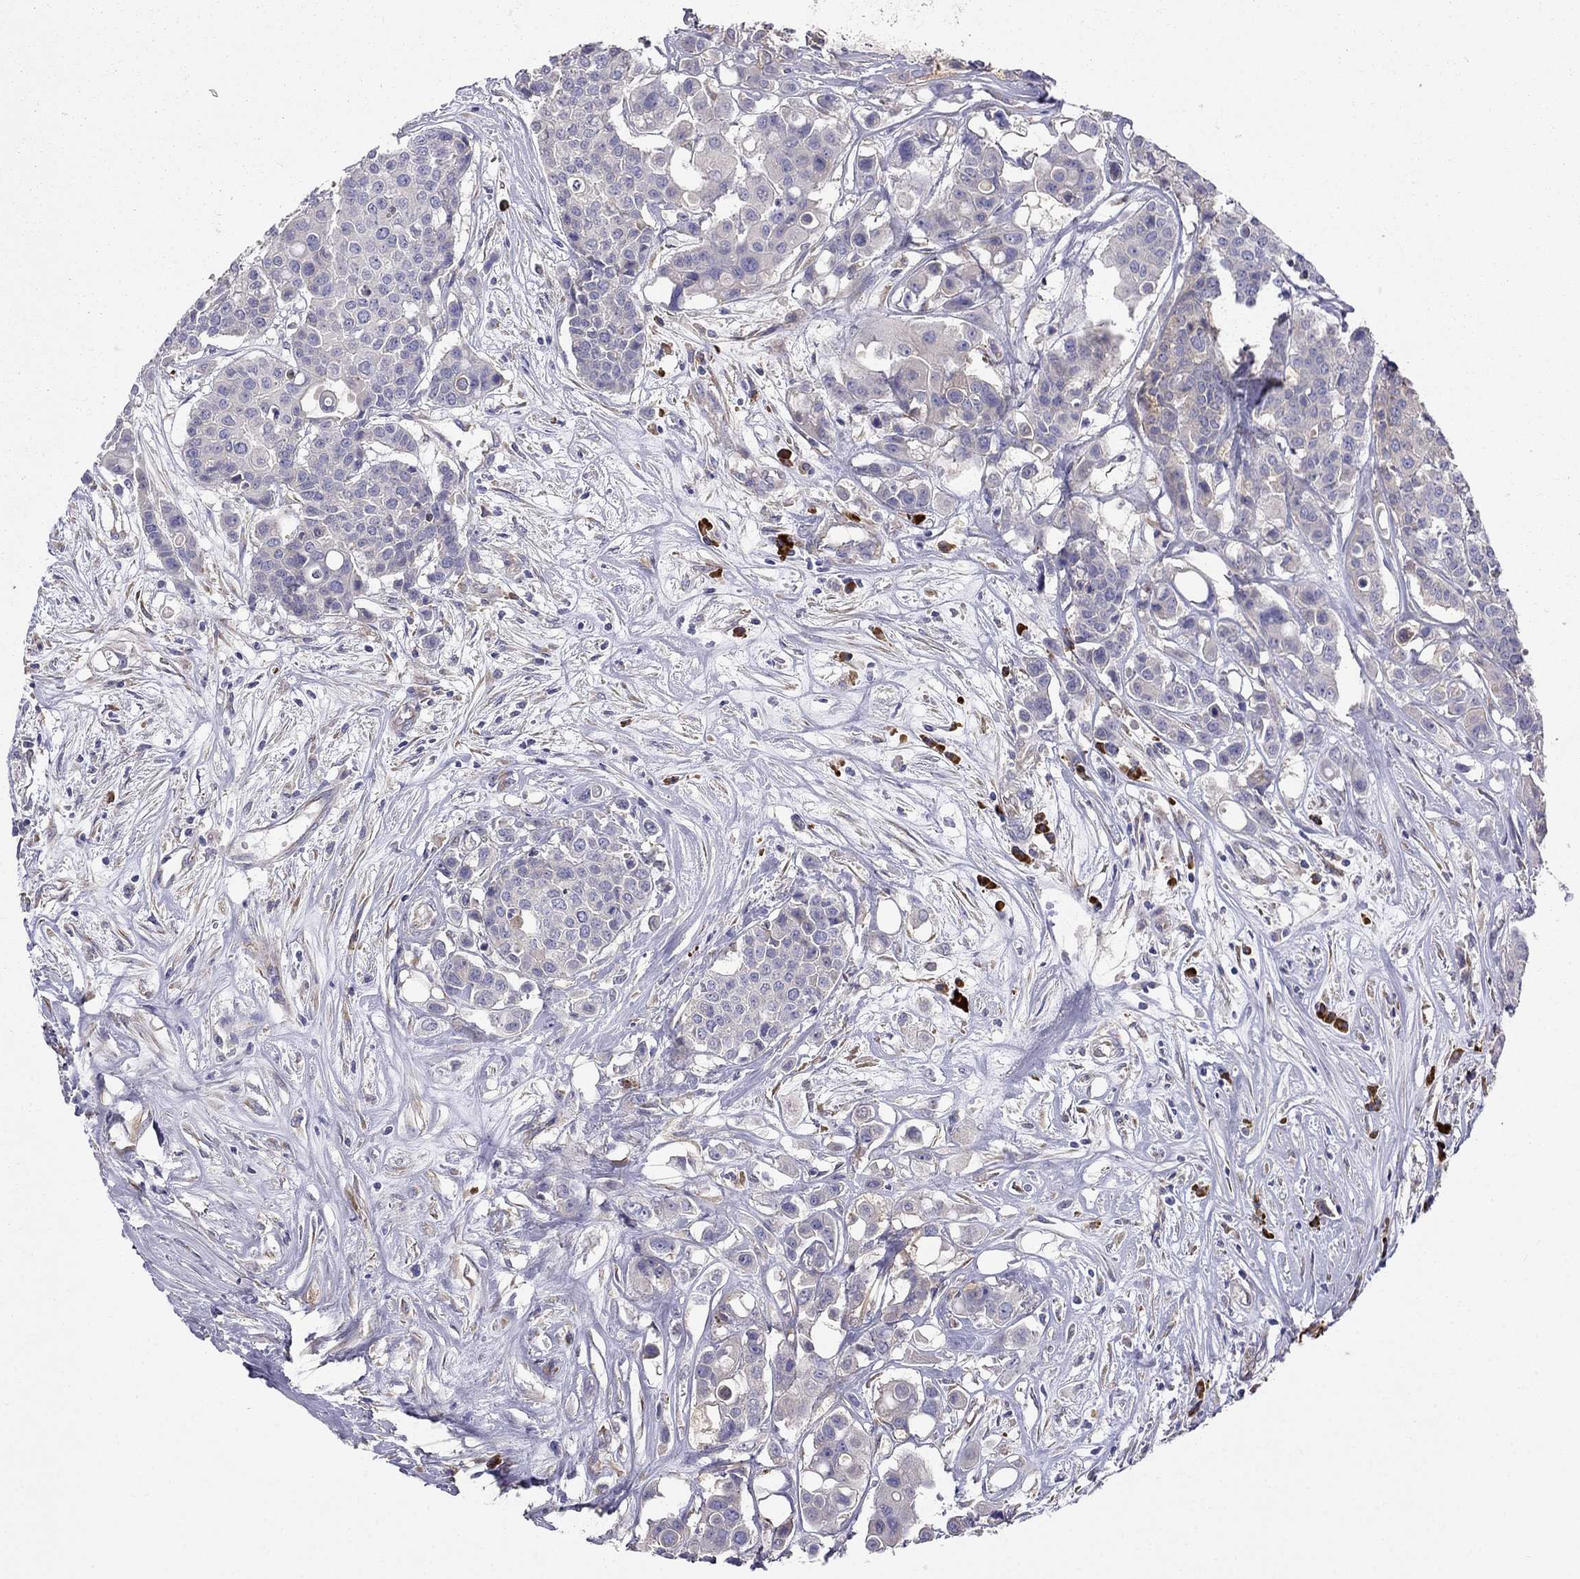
{"staining": {"intensity": "negative", "quantity": "none", "location": "none"}, "tissue": "carcinoid", "cell_type": "Tumor cells", "image_type": "cancer", "snomed": [{"axis": "morphology", "description": "Carcinoid, malignant, NOS"}, {"axis": "topography", "description": "Colon"}], "caption": "This is an immunohistochemistry (IHC) photomicrograph of malignant carcinoid. There is no positivity in tumor cells.", "gene": "LONRF2", "patient": {"sex": "male", "age": 81}}